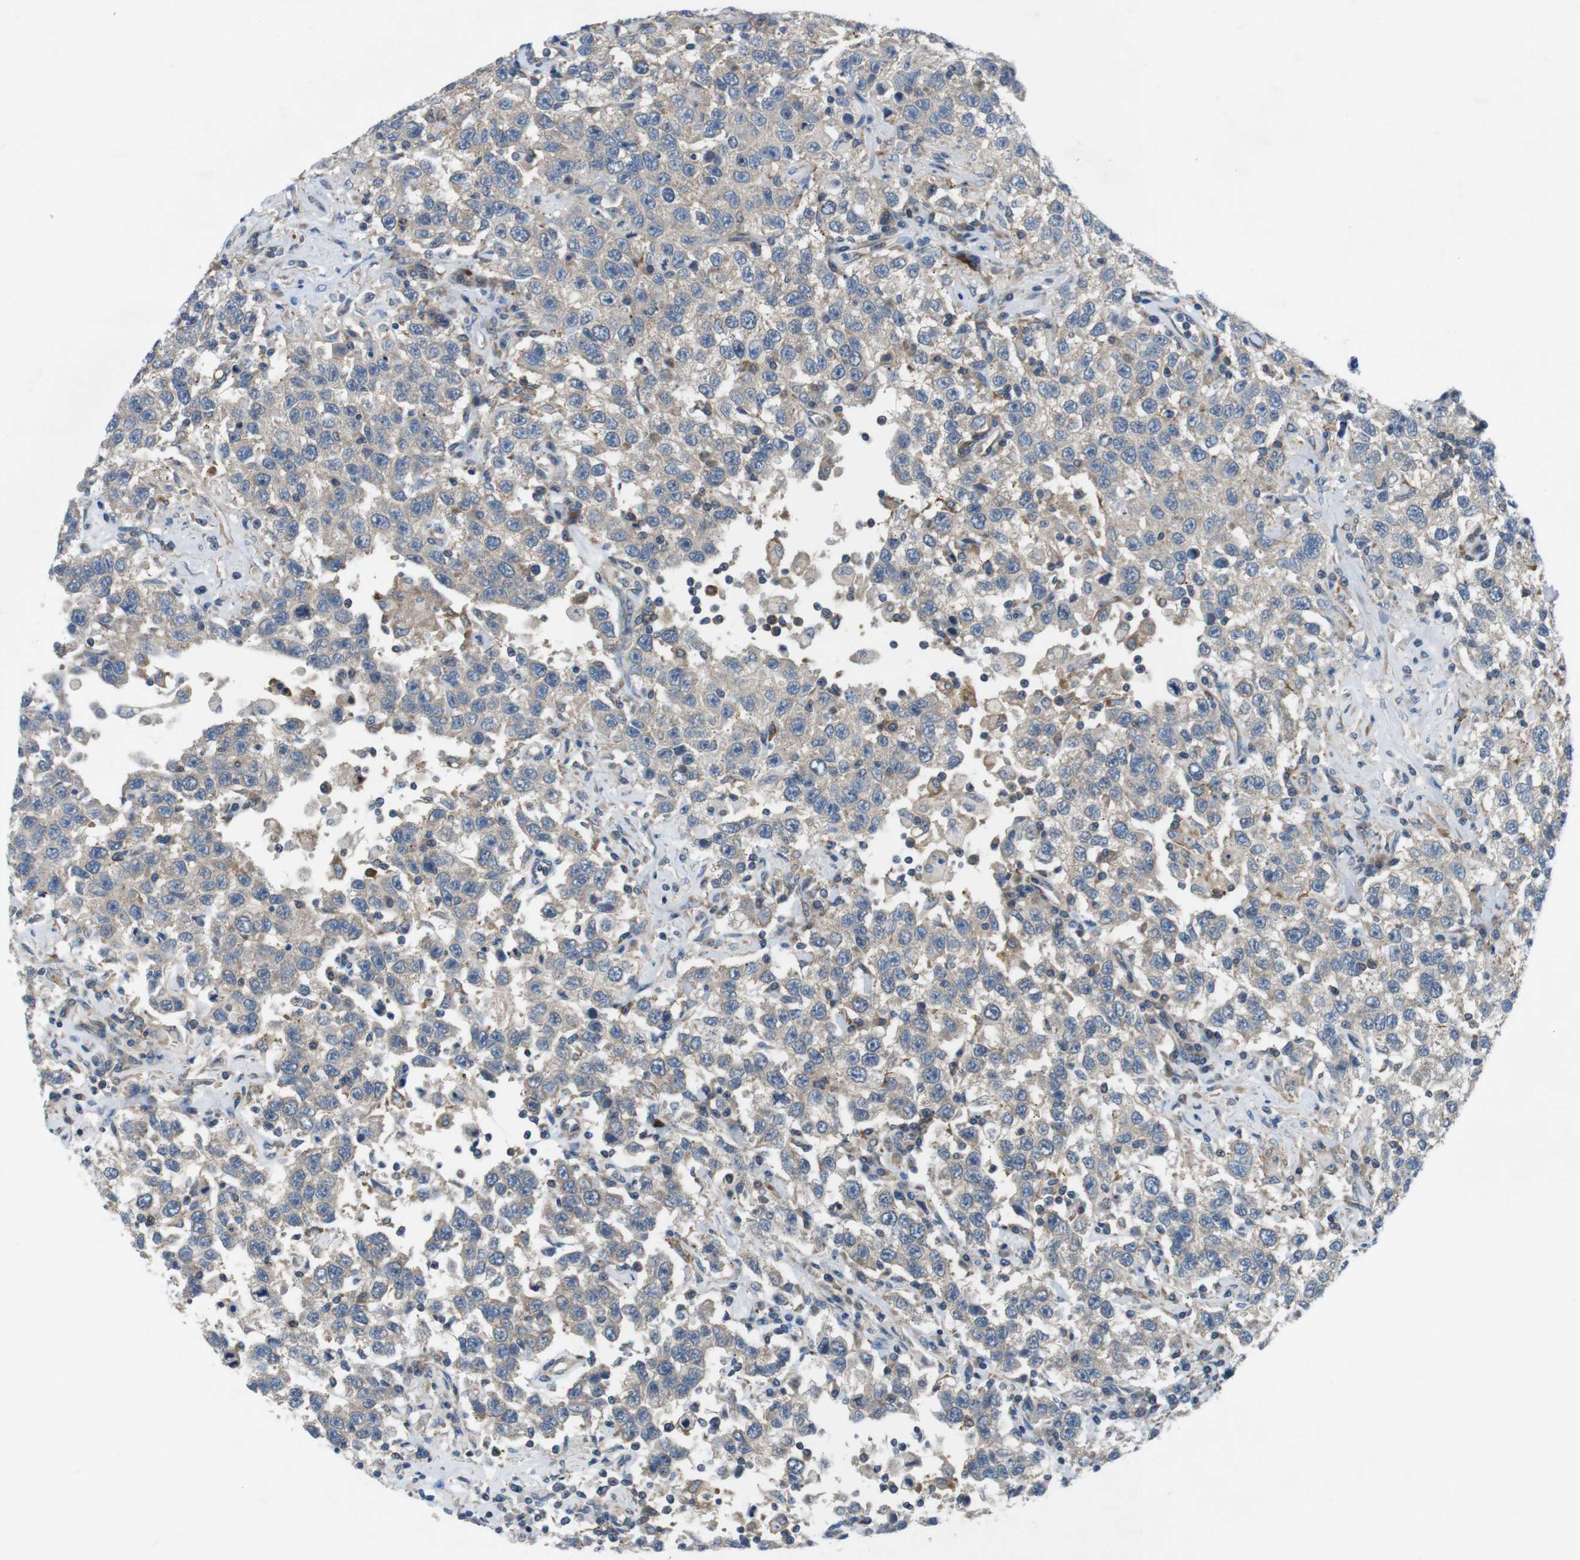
{"staining": {"intensity": "negative", "quantity": "none", "location": "none"}, "tissue": "testis cancer", "cell_type": "Tumor cells", "image_type": "cancer", "snomed": [{"axis": "morphology", "description": "Seminoma, NOS"}, {"axis": "topography", "description": "Testis"}], "caption": "Tumor cells are negative for brown protein staining in testis cancer (seminoma).", "gene": "DCLK1", "patient": {"sex": "male", "age": 41}}